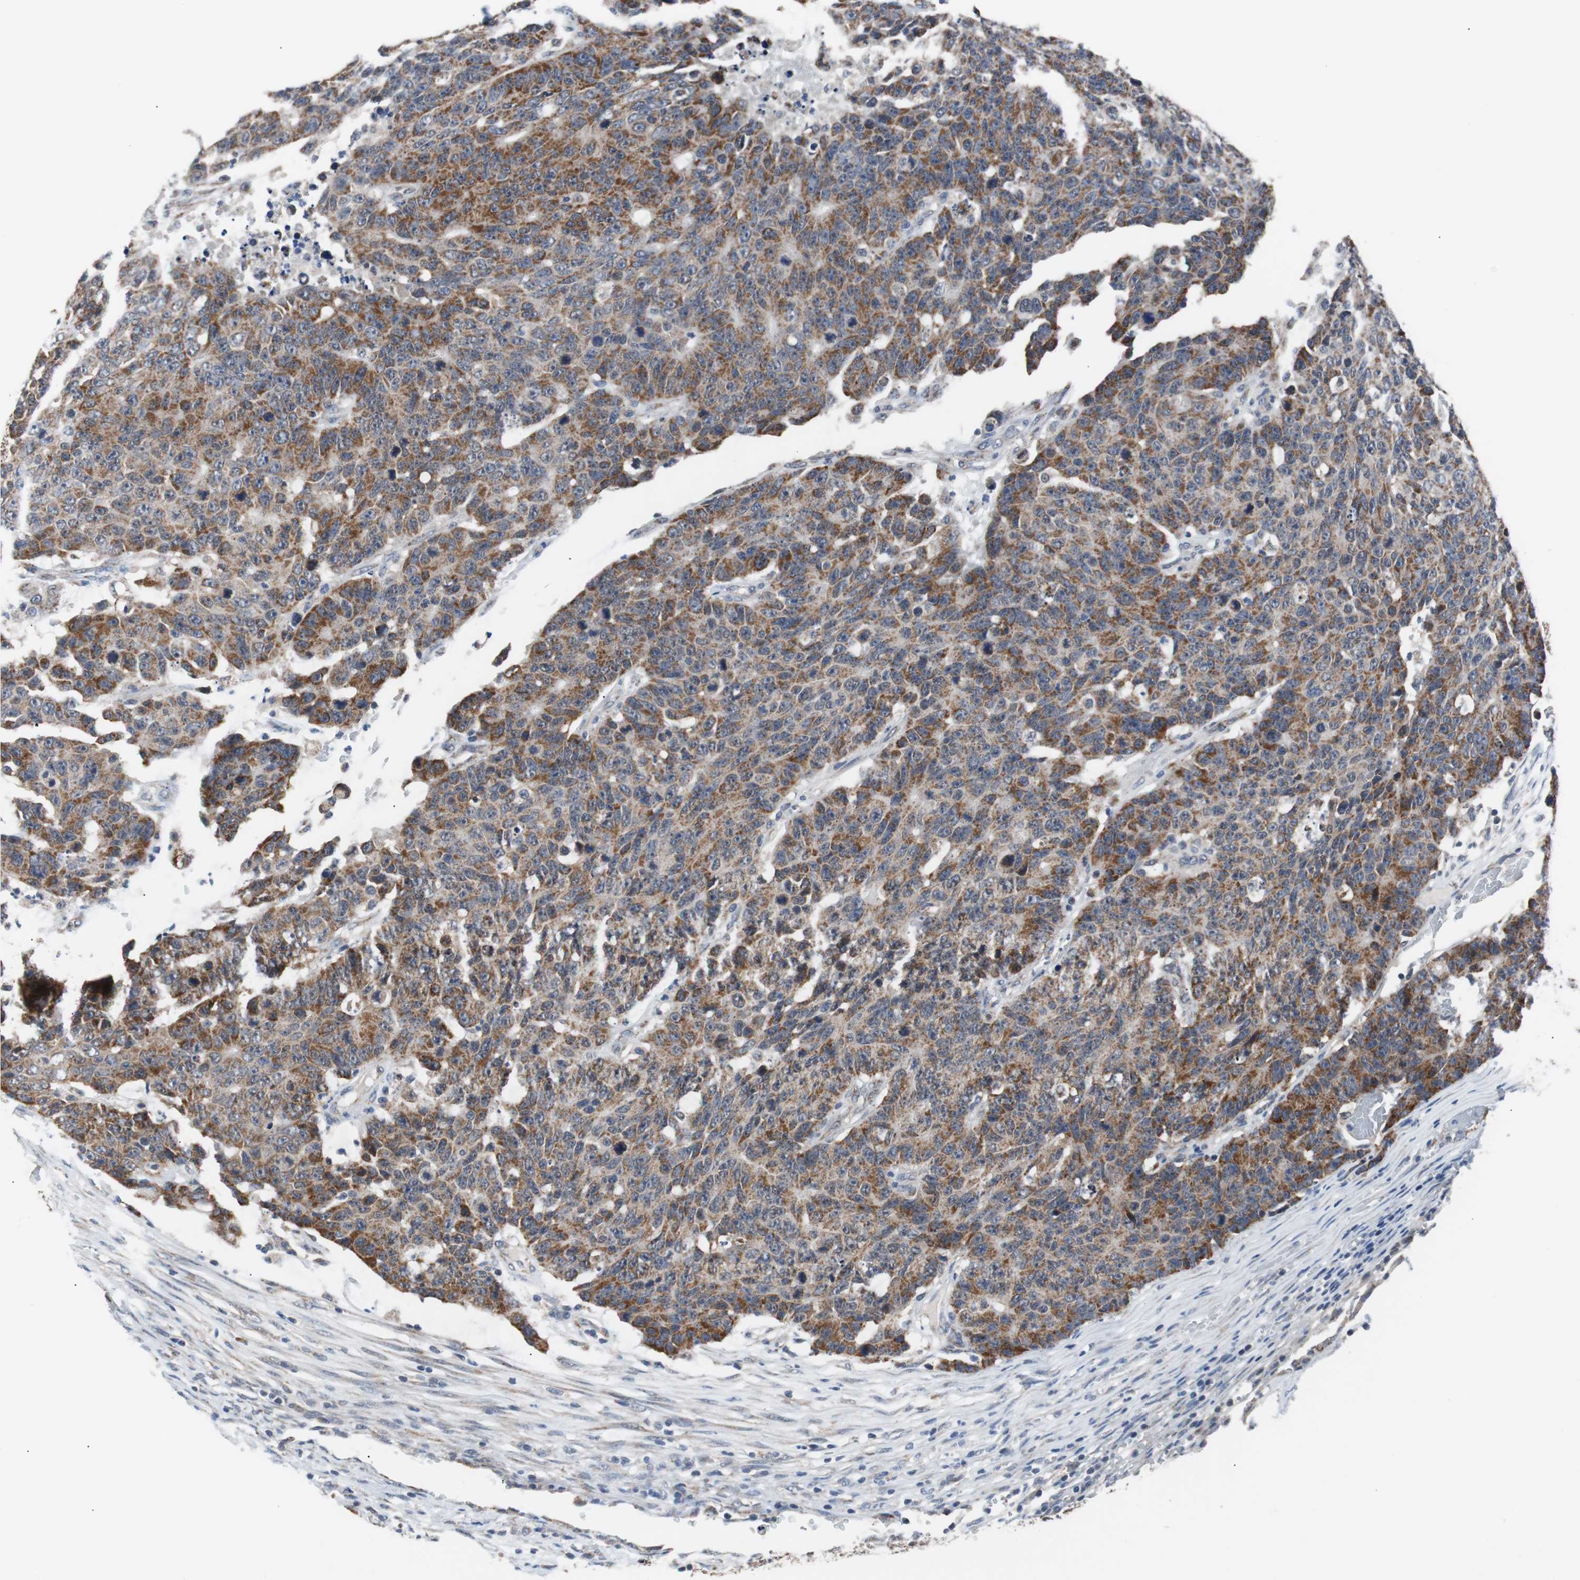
{"staining": {"intensity": "moderate", "quantity": ">75%", "location": "cytoplasmic/membranous"}, "tissue": "colorectal cancer", "cell_type": "Tumor cells", "image_type": "cancer", "snomed": [{"axis": "morphology", "description": "Adenocarcinoma, NOS"}, {"axis": "topography", "description": "Colon"}], "caption": "A photomicrograph of adenocarcinoma (colorectal) stained for a protein shows moderate cytoplasmic/membranous brown staining in tumor cells. (DAB (3,3'-diaminobenzidine) = brown stain, brightfield microscopy at high magnification).", "gene": "PITRM1", "patient": {"sex": "female", "age": 86}}